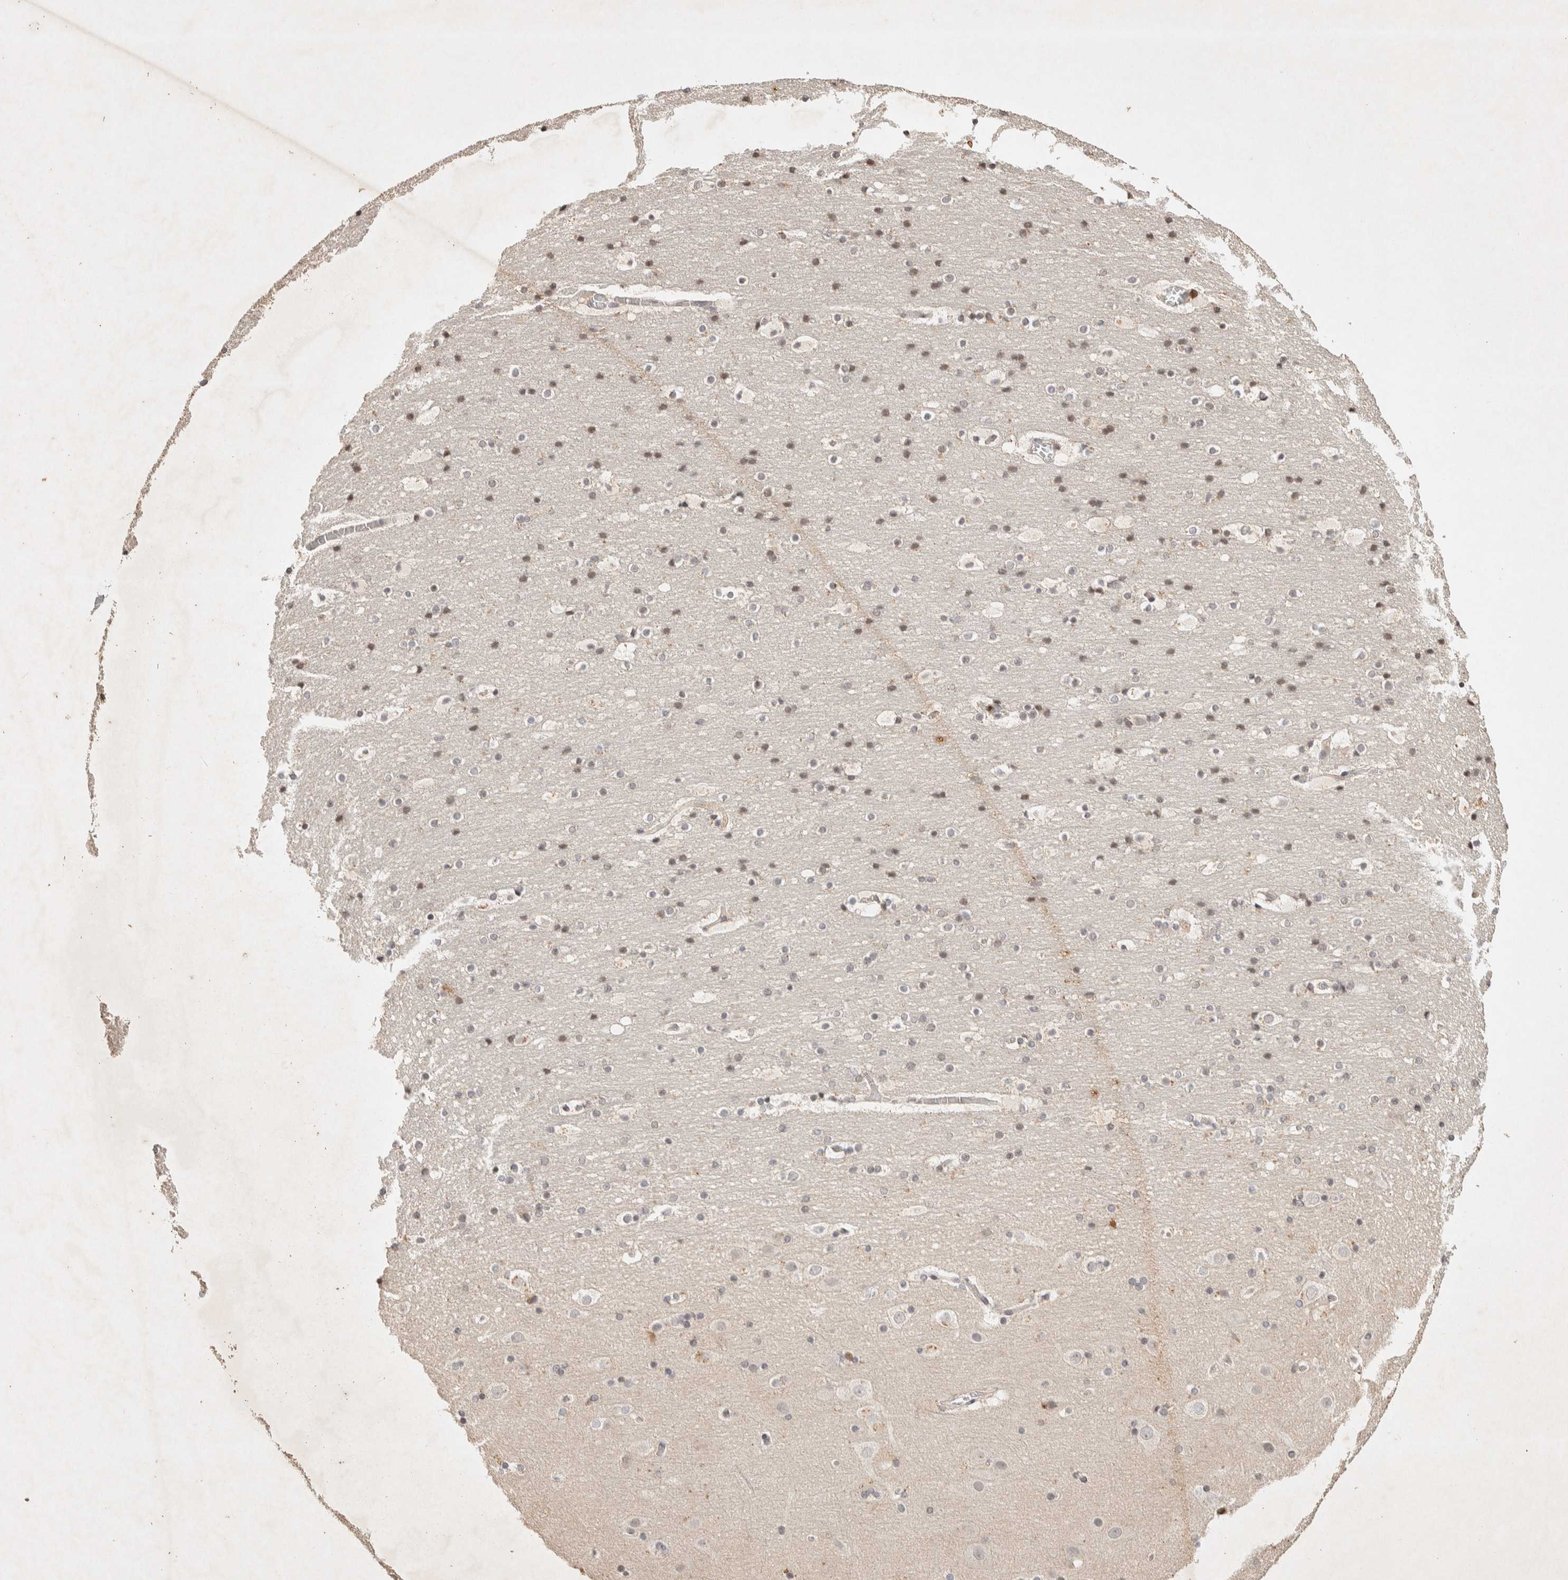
{"staining": {"intensity": "negative", "quantity": "none", "location": "none"}, "tissue": "cerebral cortex", "cell_type": "Endothelial cells", "image_type": "normal", "snomed": [{"axis": "morphology", "description": "Normal tissue, NOS"}, {"axis": "topography", "description": "Cerebral cortex"}], "caption": "IHC of unremarkable human cerebral cortex demonstrates no positivity in endothelial cells.", "gene": "RAC2", "patient": {"sex": "male", "age": 57}}